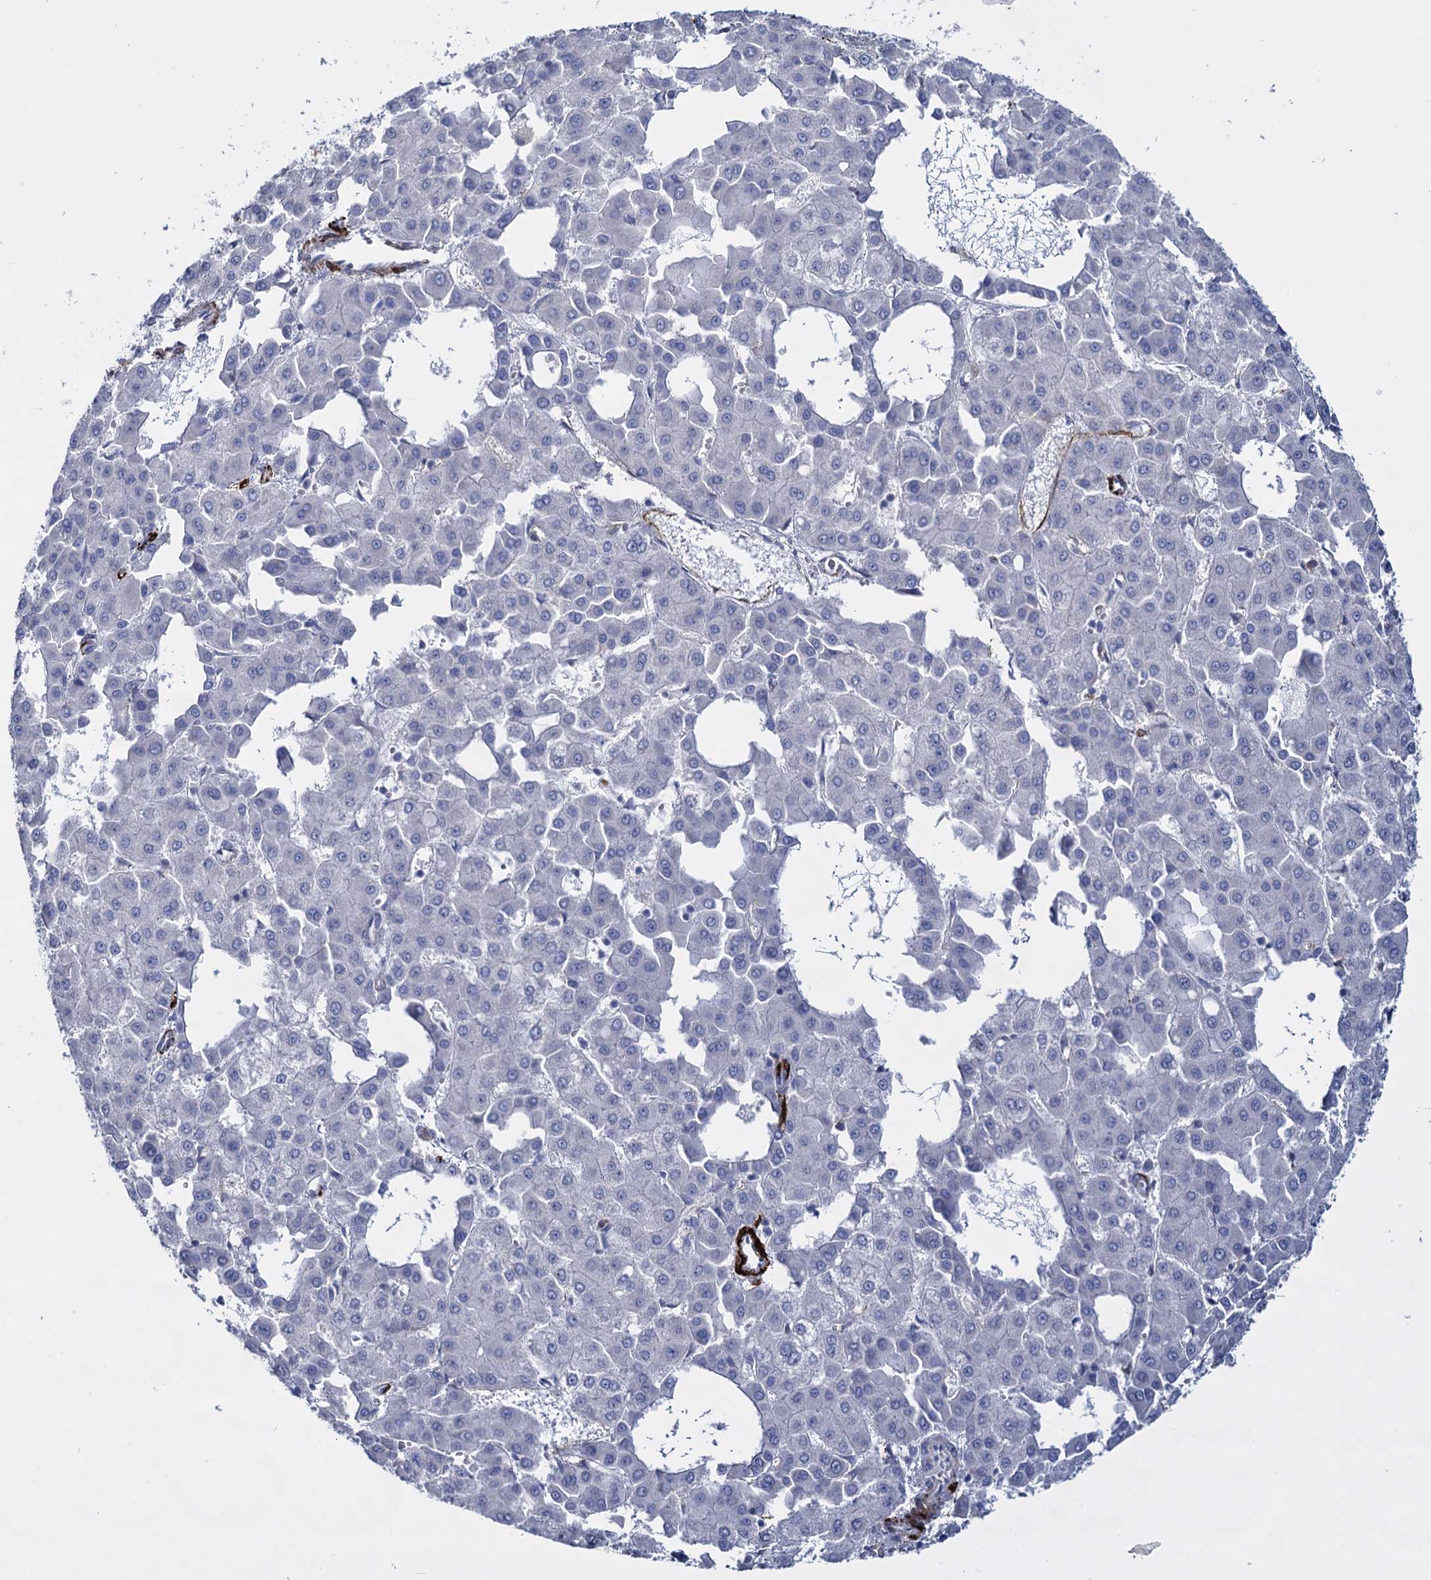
{"staining": {"intensity": "negative", "quantity": "none", "location": "none"}, "tissue": "liver cancer", "cell_type": "Tumor cells", "image_type": "cancer", "snomed": [{"axis": "morphology", "description": "Carcinoma, Hepatocellular, NOS"}, {"axis": "topography", "description": "Liver"}], "caption": "Human liver cancer (hepatocellular carcinoma) stained for a protein using immunohistochemistry (IHC) demonstrates no staining in tumor cells.", "gene": "SNCG", "patient": {"sex": "male", "age": 47}}